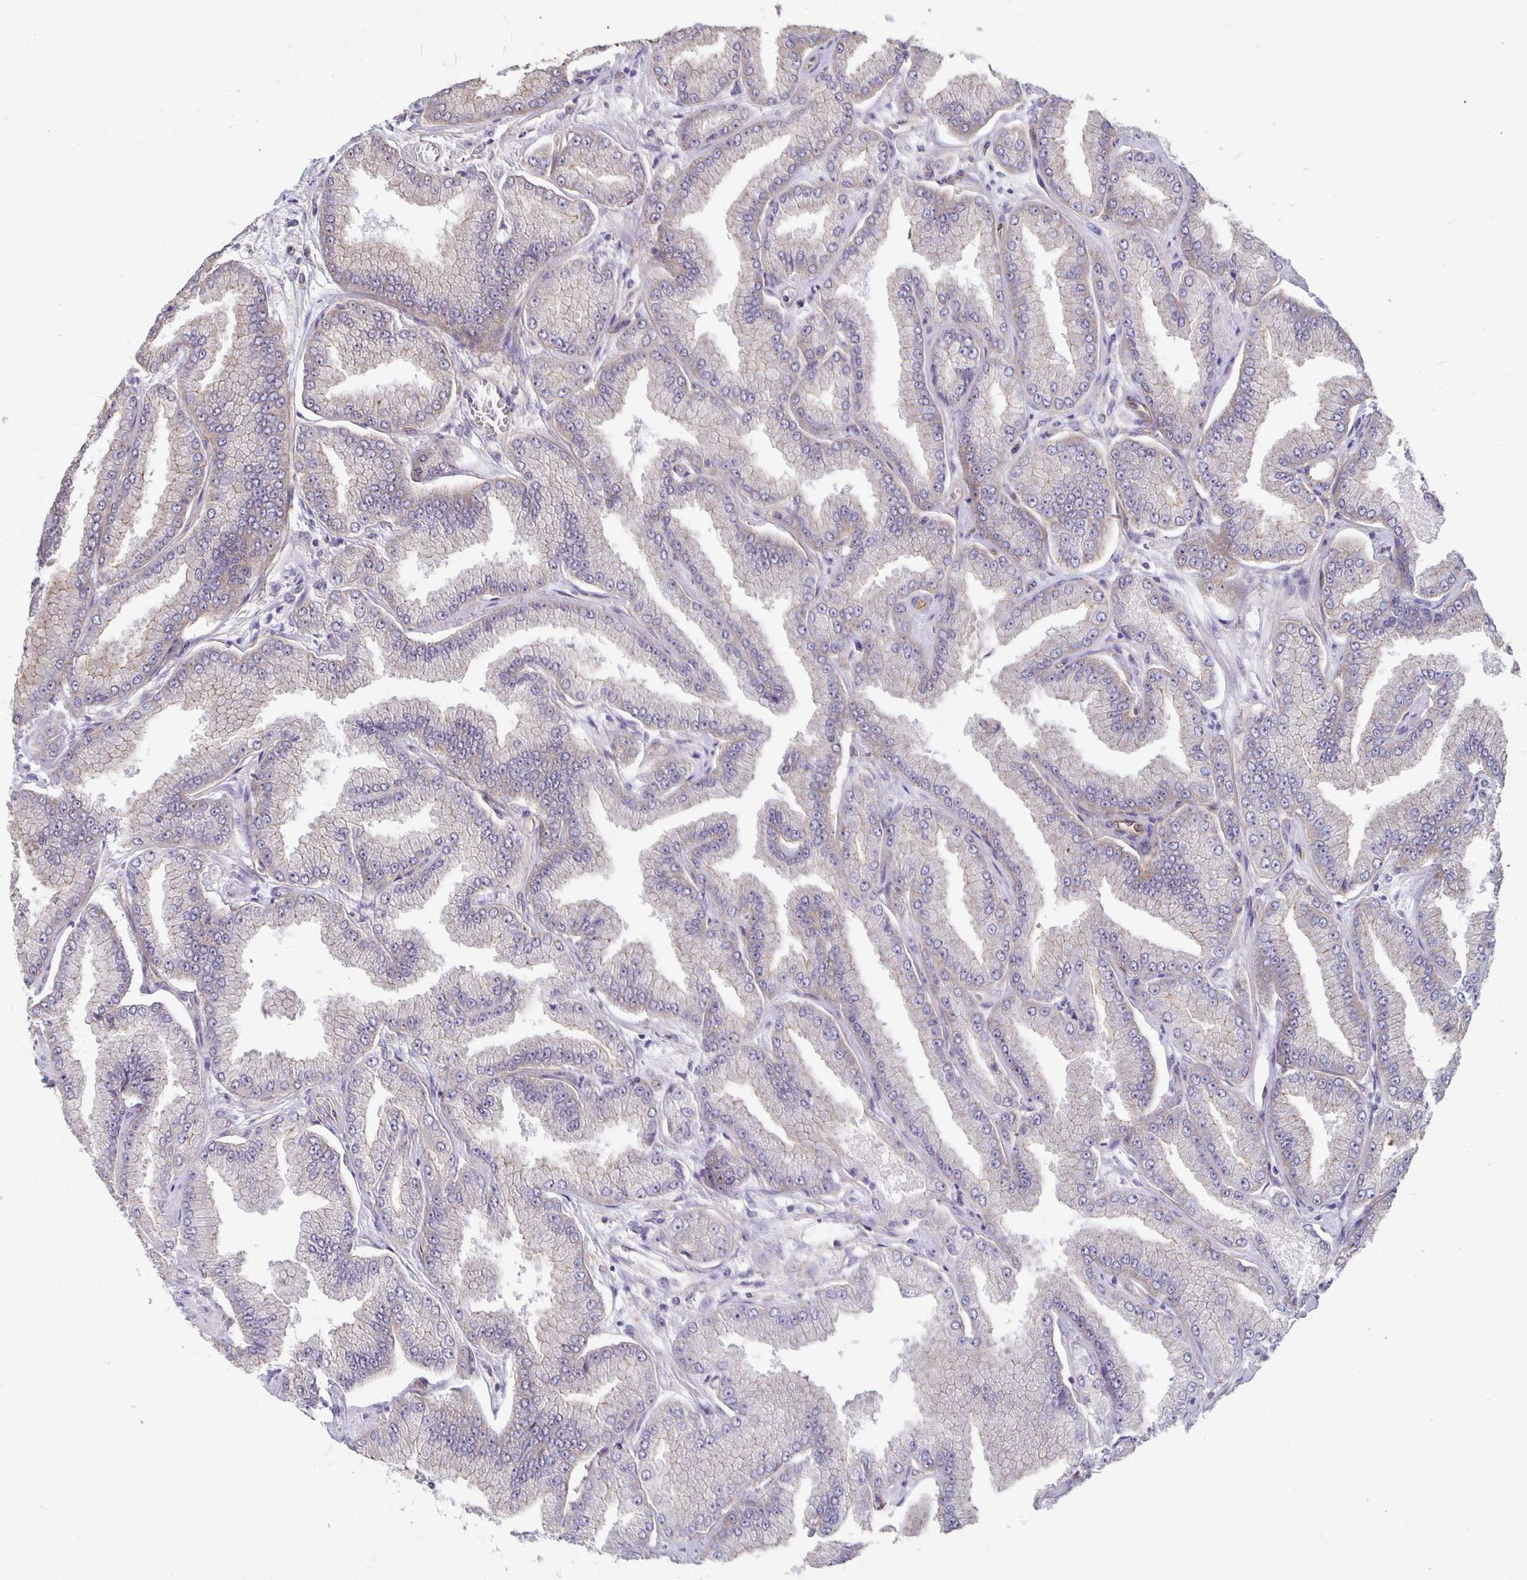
{"staining": {"intensity": "negative", "quantity": "none", "location": "none"}, "tissue": "prostate cancer", "cell_type": "Tumor cells", "image_type": "cancer", "snomed": [{"axis": "morphology", "description": "Adenocarcinoma, Low grade"}, {"axis": "topography", "description": "Prostate"}], "caption": "IHC histopathology image of prostate cancer stained for a protein (brown), which reveals no positivity in tumor cells.", "gene": "PPP1R3E", "patient": {"sex": "male", "age": 55}}